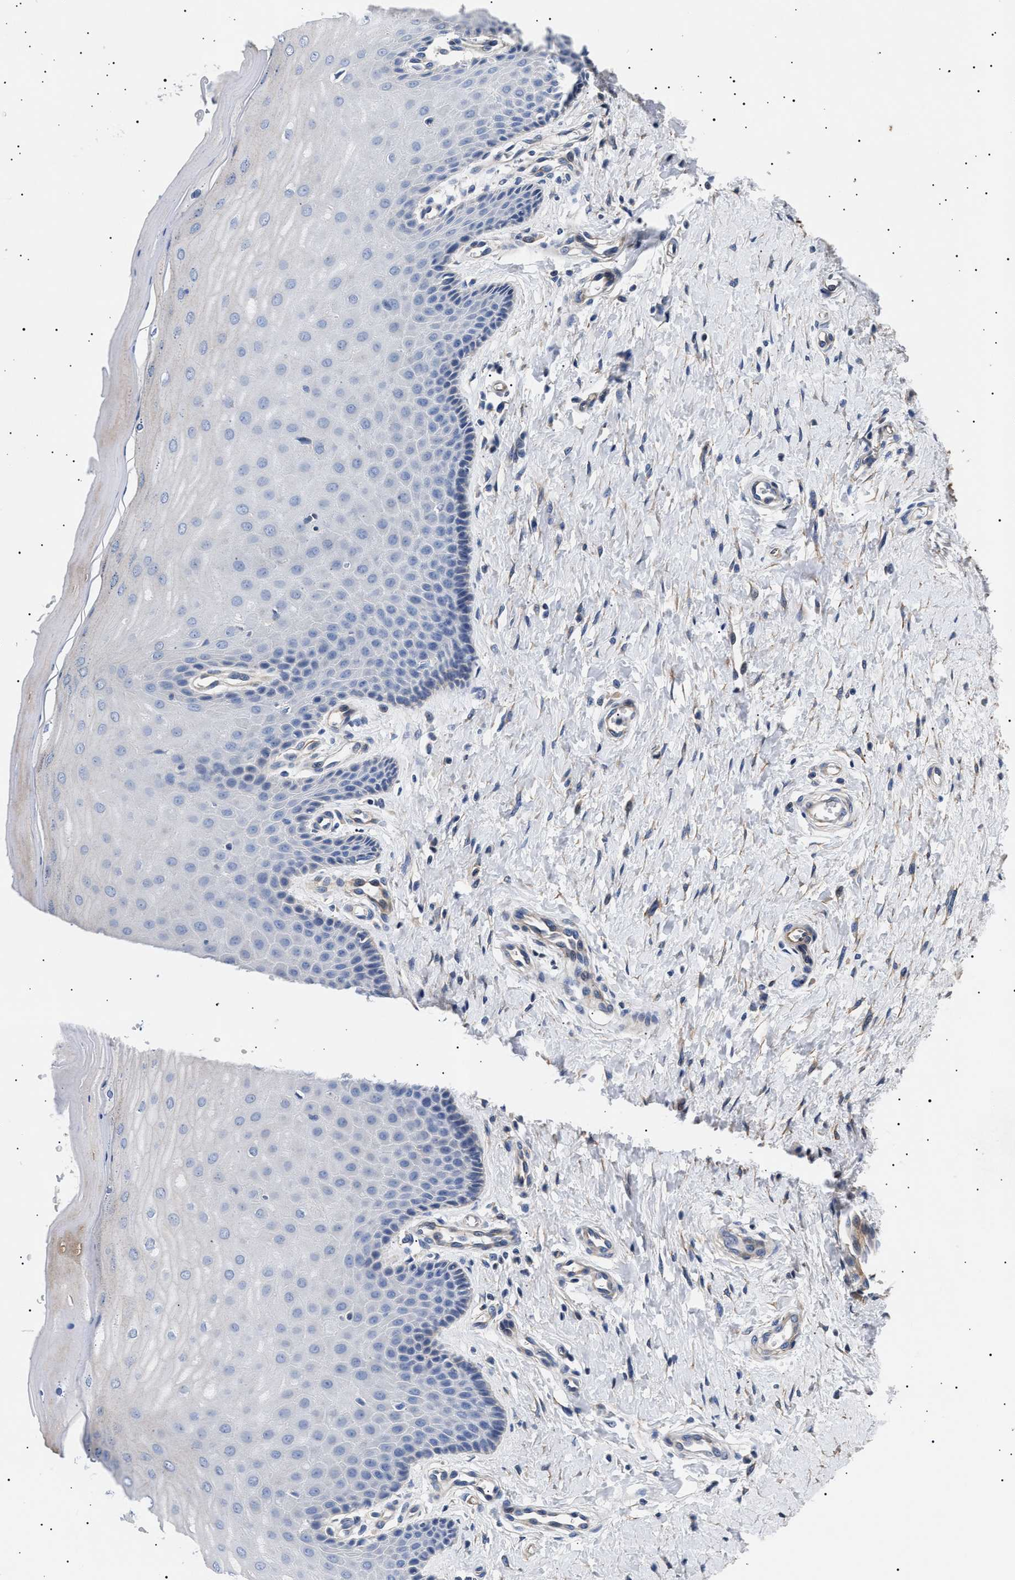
{"staining": {"intensity": "negative", "quantity": "none", "location": "none"}, "tissue": "cervix", "cell_type": "Glandular cells", "image_type": "normal", "snomed": [{"axis": "morphology", "description": "Normal tissue, NOS"}, {"axis": "topography", "description": "Cervix"}], "caption": "IHC of benign cervix demonstrates no staining in glandular cells.", "gene": "HEMGN", "patient": {"sex": "female", "age": 55}}